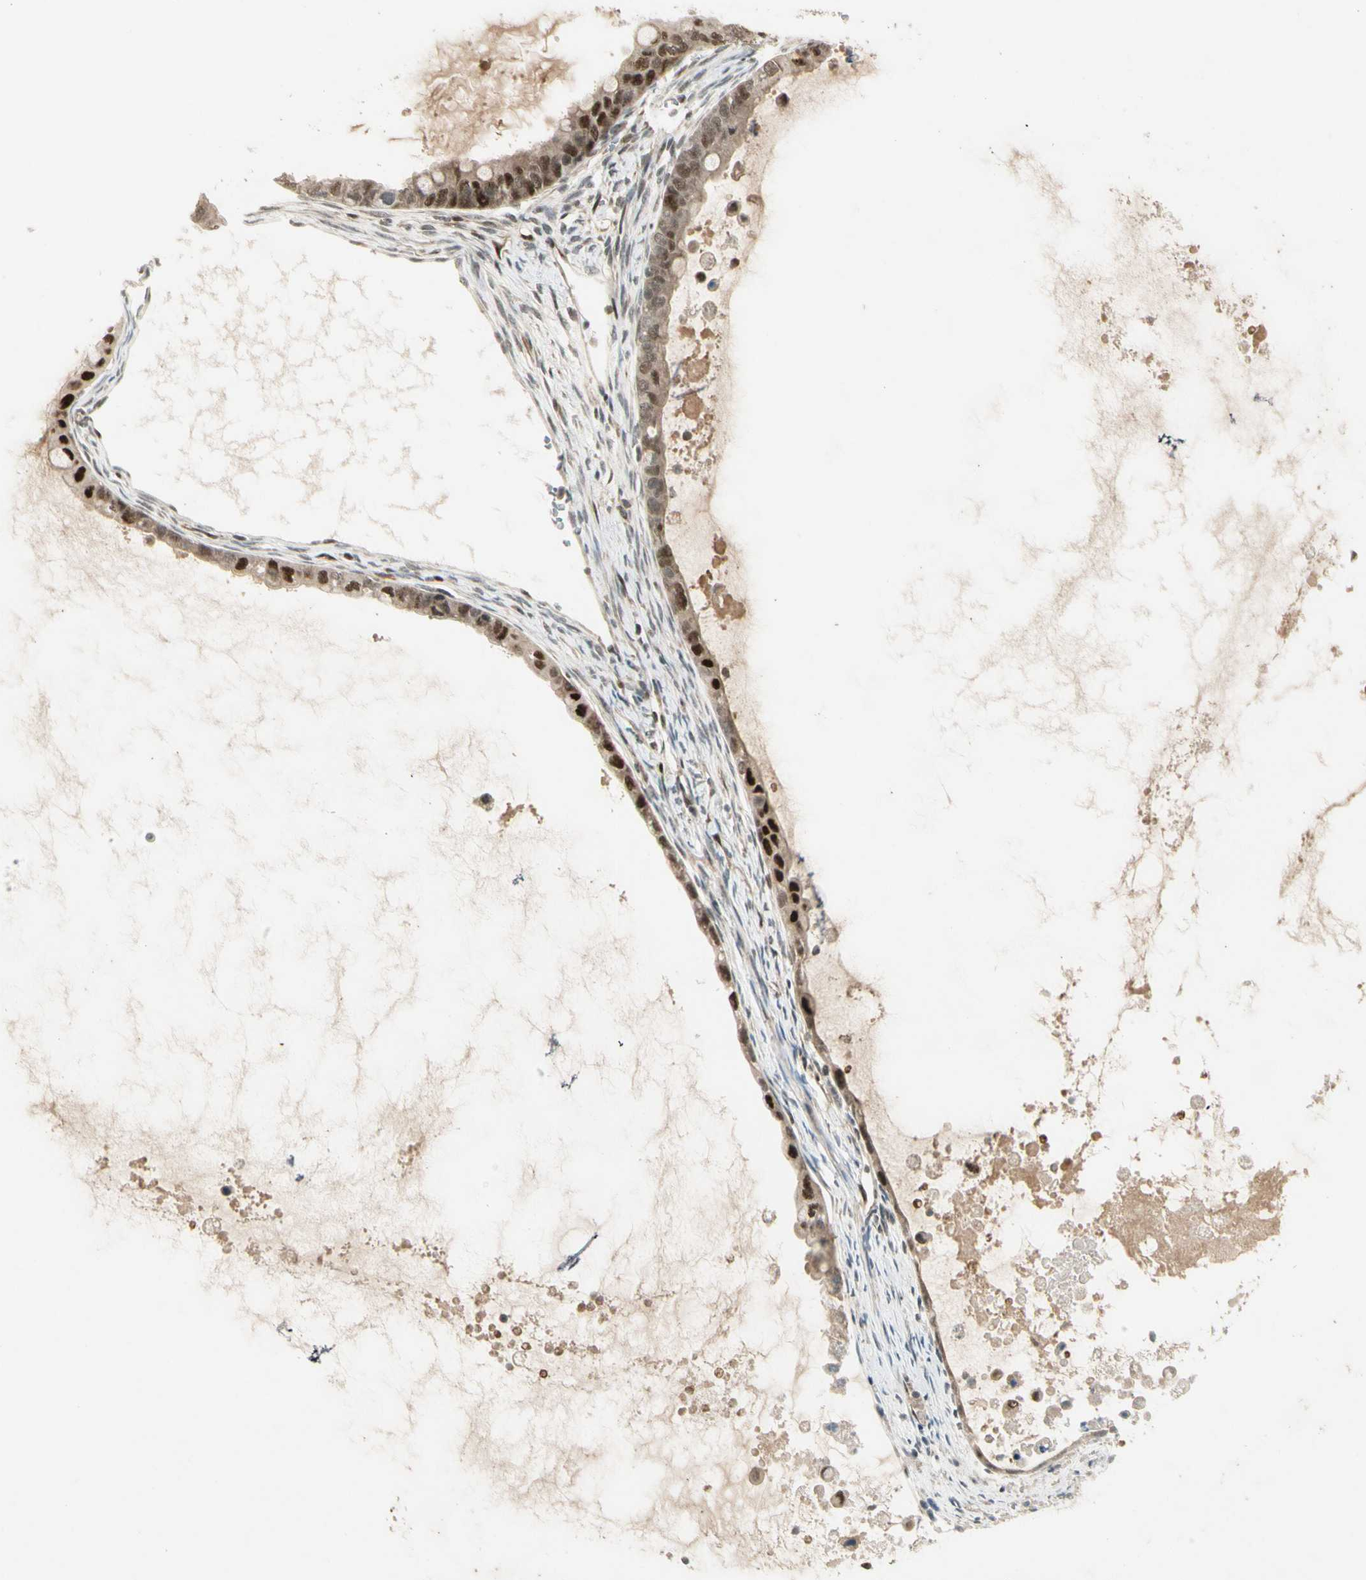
{"staining": {"intensity": "strong", "quantity": ">75%", "location": "nuclear"}, "tissue": "ovarian cancer", "cell_type": "Tumor cells", "image_type": "cancer", "snomed": [{"axis": "morphology", "description": "Cystadenocarcinoma, mucinous, NOS"}, {"axis": "topography", "description": "Ovary"}], "caption": "Strong nuclear staining is appreciated in about >75% of tumor cells in ovarian cancer (mucinous cystadenocarcinoma).", "gene": "CDK11A", "patient": {"sex": "female", "age": 80}}